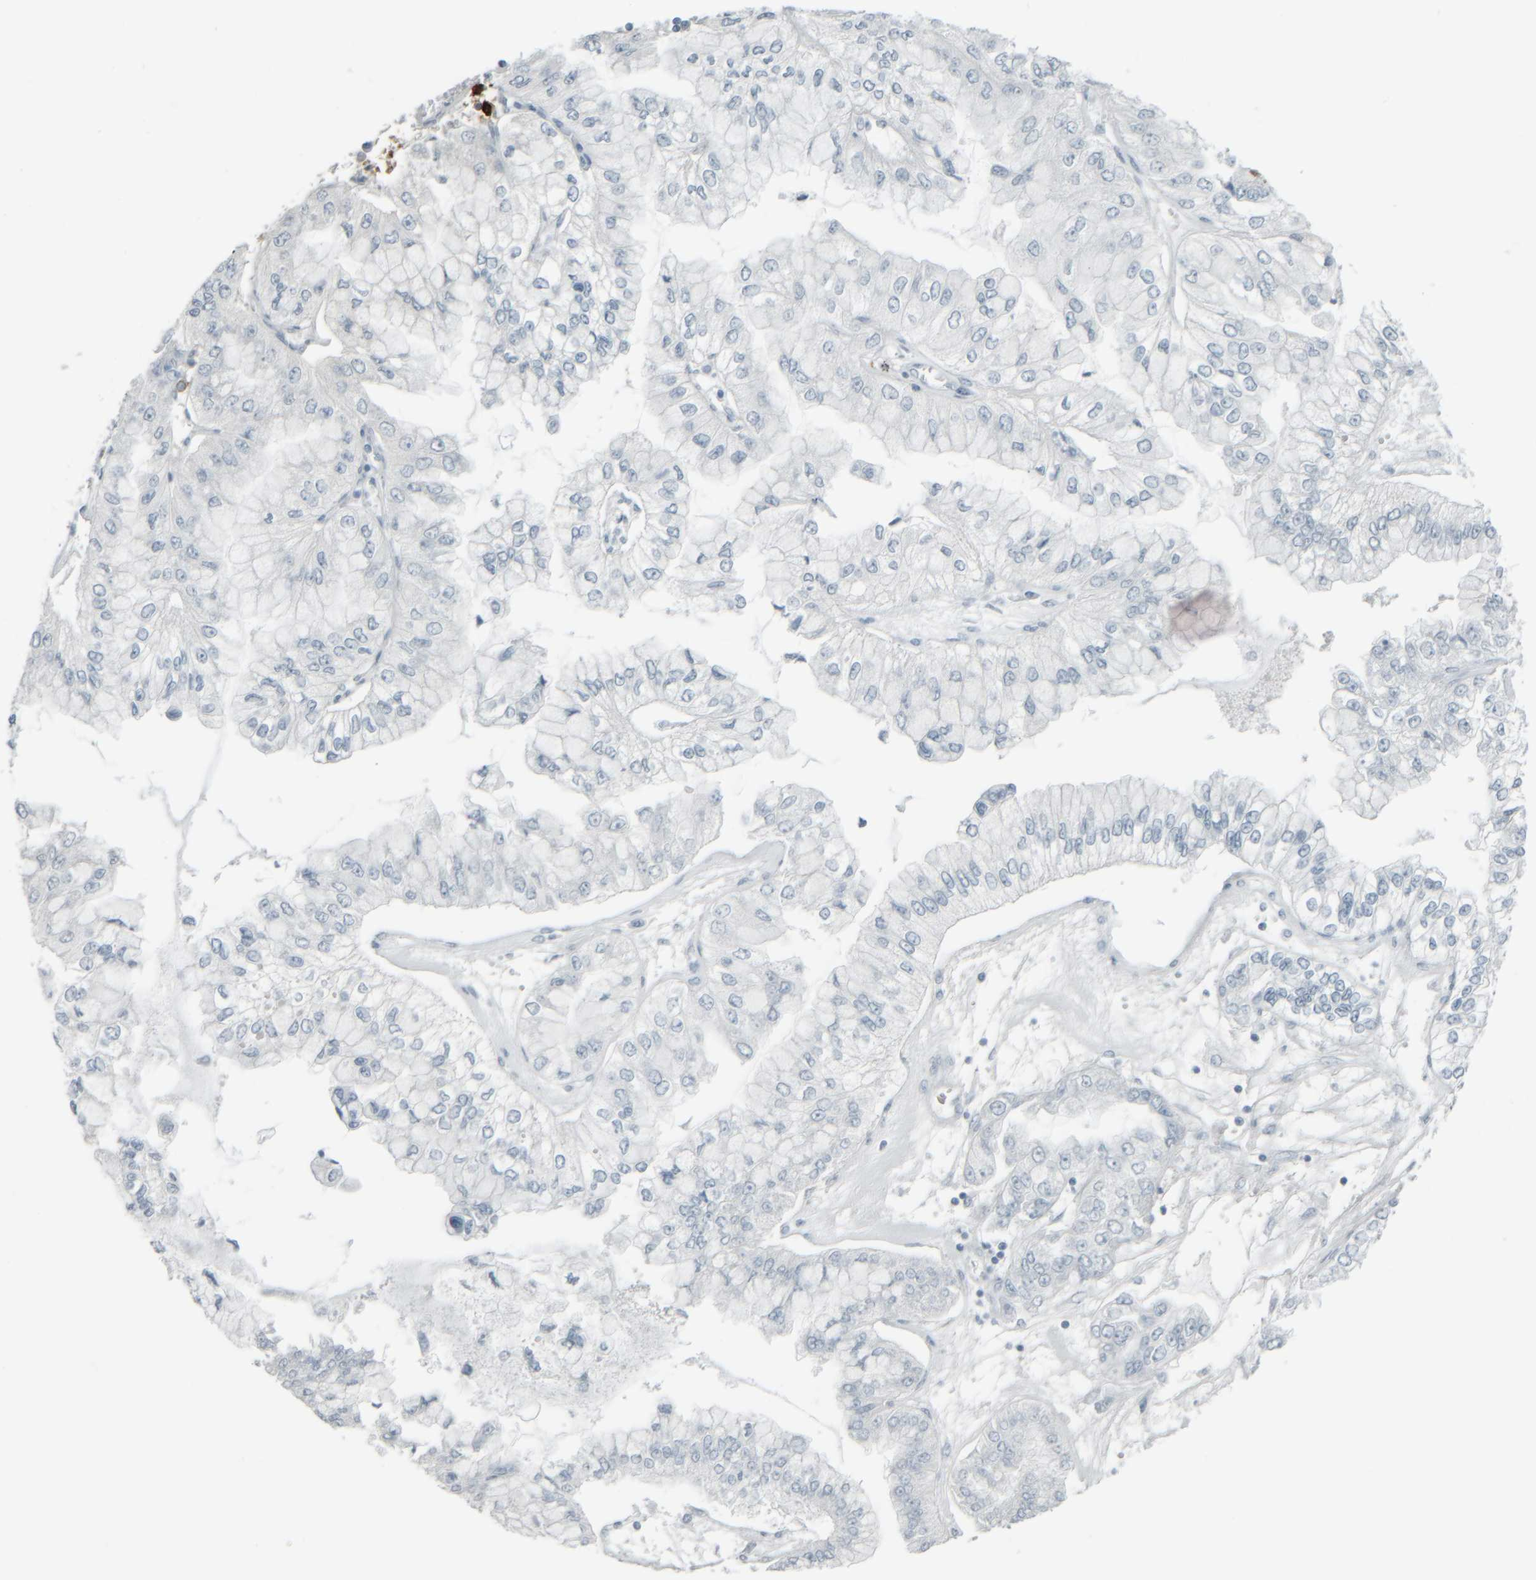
{"staining": {"intensity": "negative", "quantity": "none", "location": "none"}, "tissue": "liver cancer", "cell_type": "Tumor cells", "image_type": "cancer", "snomed": [{"axis": "morphology", "description": "Cholangiocarcinoma"}, {"axis": "topography", "description": "Liver"}], "caption": "Immunohistochemistry (IHC) image of neoplastic tissue: human liver cholangiocarcinoma stained with DAB shows no significant protein staining in tumor cells. Brightfield microscopy of immunohistochemistry (IHC) stained with DAB (brown) and hematoxylin (blue), captured at high magnification.", "gene": "TPSAB1", "patient": {"sex": "female", "age": 79}}